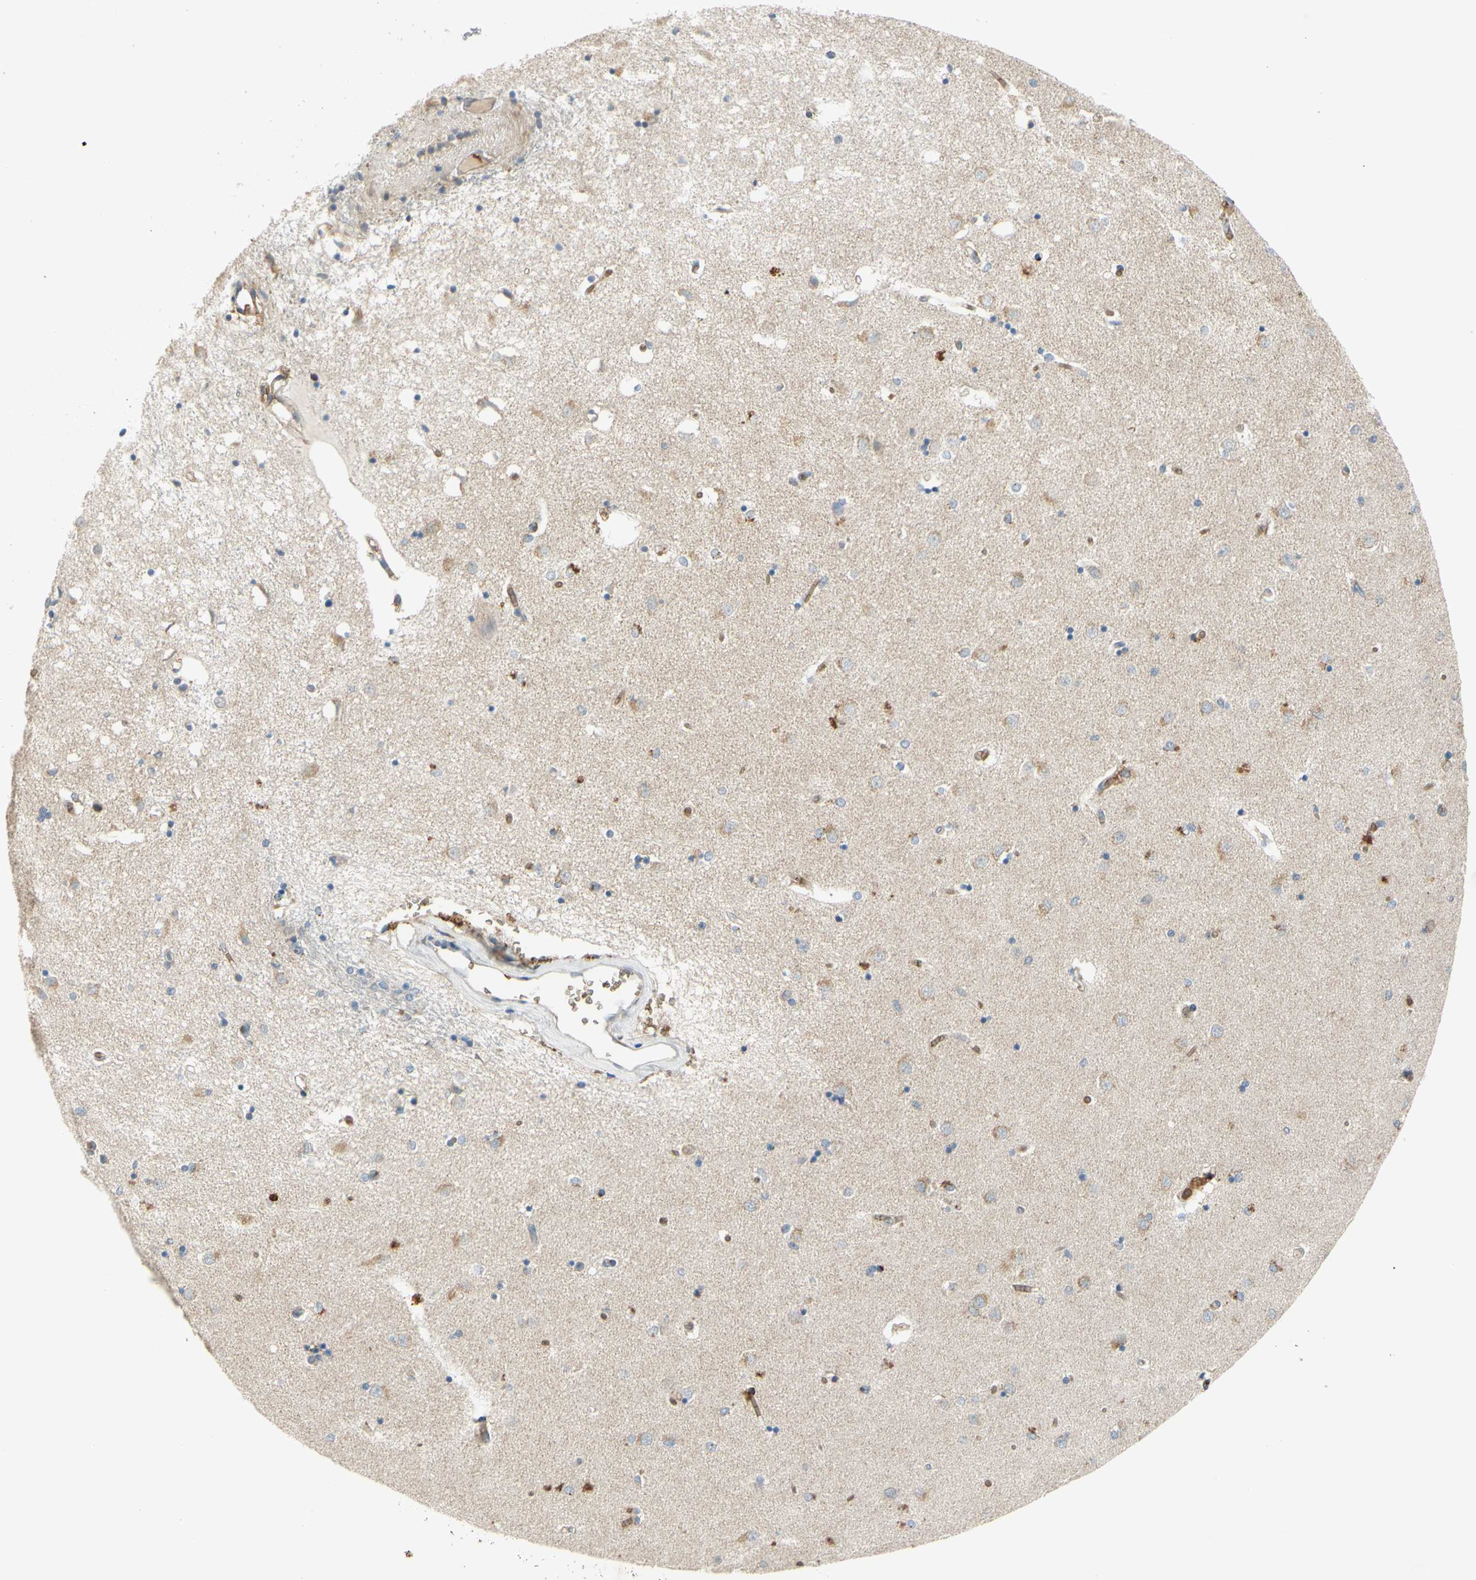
{"staining": {"intensity": "weak", "quantity": "<25%", "location": "cytoplasmic/membranous"}, "tissue": "caudate", "cell_type": "Glial cells", "image_type": "normal", "snomed": [{"axis": "morphology", "description": "Normal tissue, NOS"}, {"axis": "topography", "description": "Lateral ventricle wall"}], "caption": "Caudate was stained to show a protein in brown. There is no significant positivity in glial cells.", "gene": "GYPC", "patient": {"sex": "female", "age": 54}}